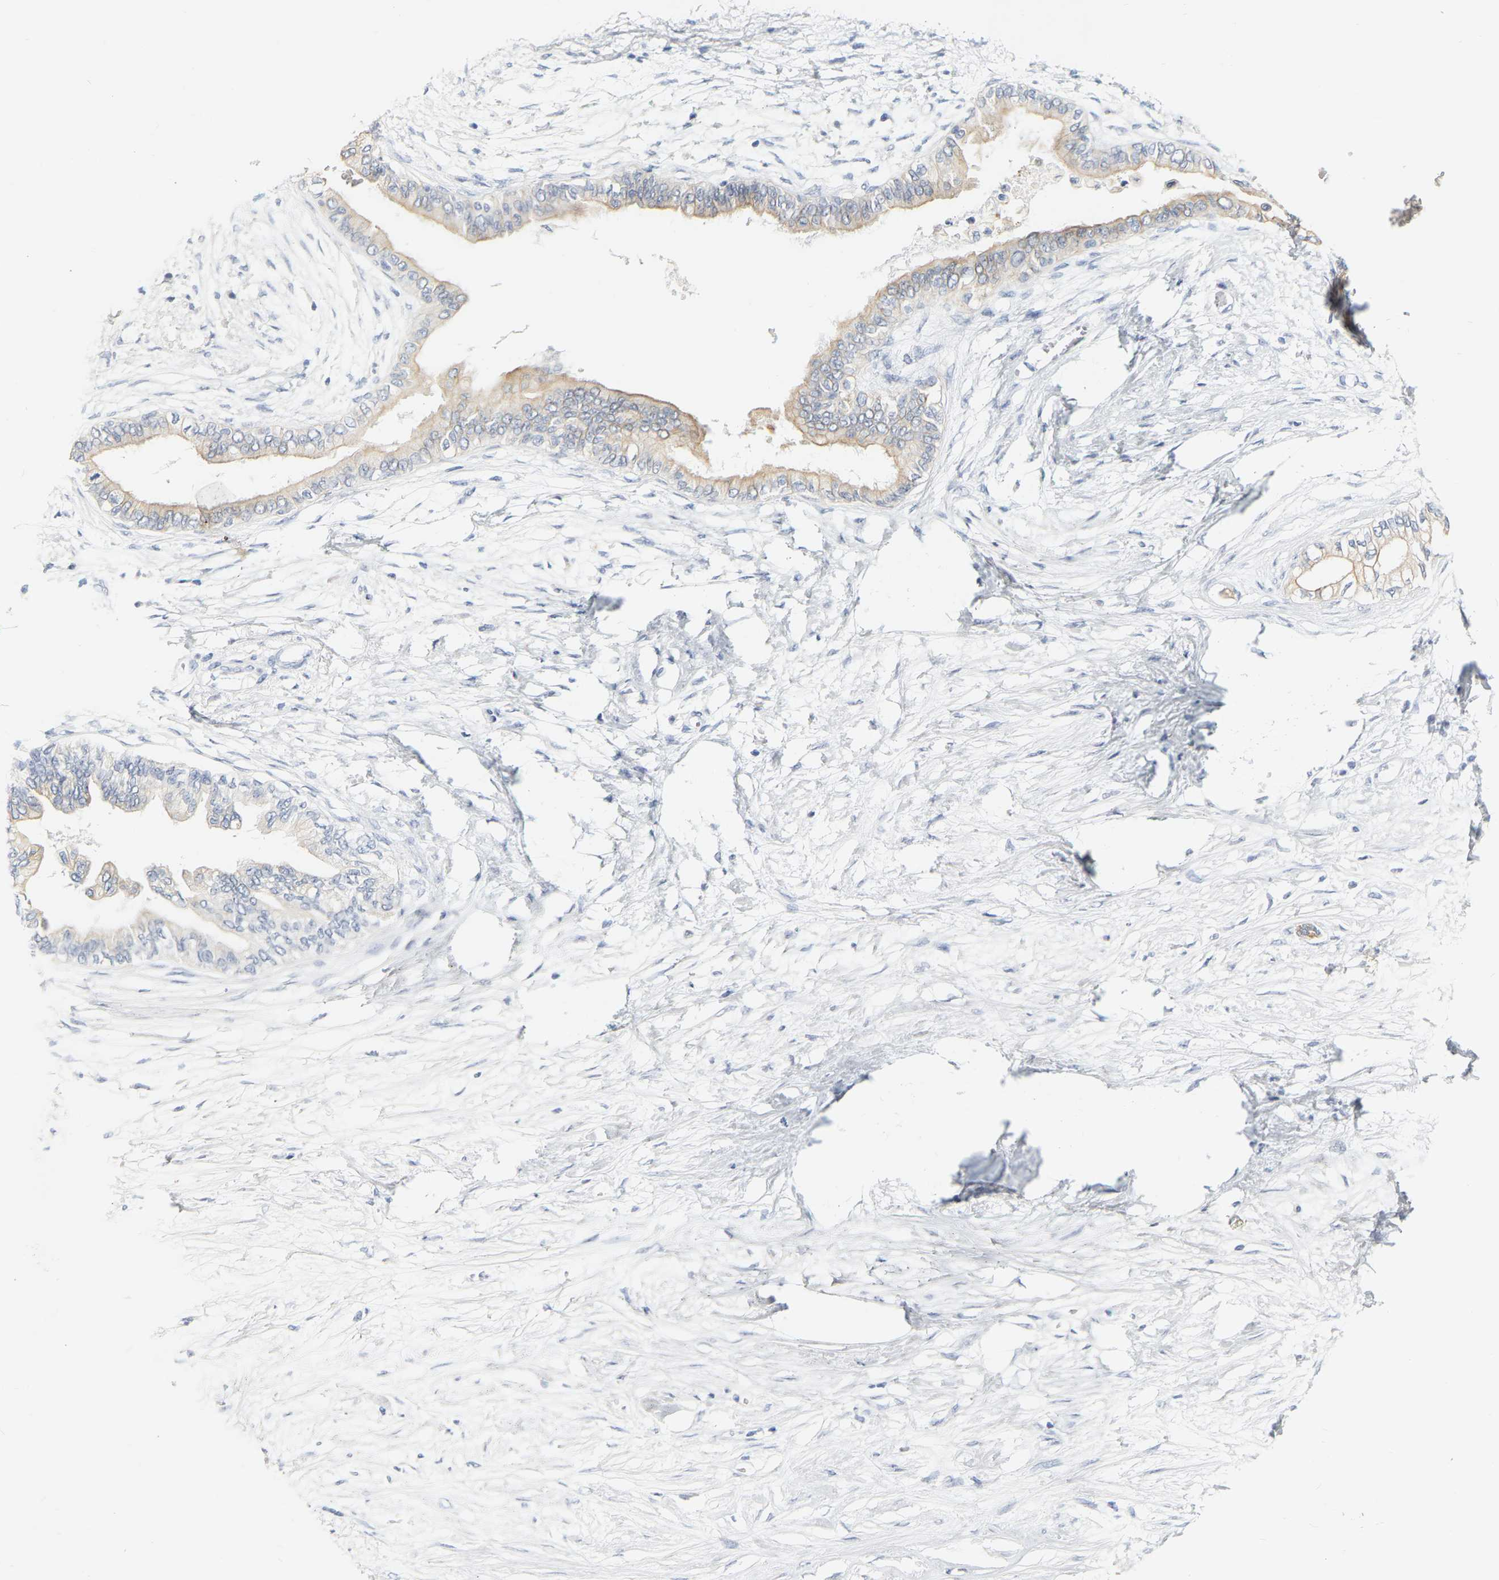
{"staining": {"intensity": "negative", "quantity": "none", "location": "none"}, "tissue": "pancreatic cancer", "cell_type": "Tumor cells", "image_type": "cancer", "snomed": [{"axis": "morphology", "description": "Normal tissue, NOS"}, {"axis": "morphology", "description": "Adenocarcinoma, NOS"}, {"axis": "topography", "description": "Pancreas"}, {"axis": "topography", "description": "Duodenum"}], "caption": "Immunohistochemical staining of human pancreatic cancer (adenocarcinoma) displays no significant staining in tumor cells.", "gene": "KRT76", "patient": {"sex": "female", "age": 60}}